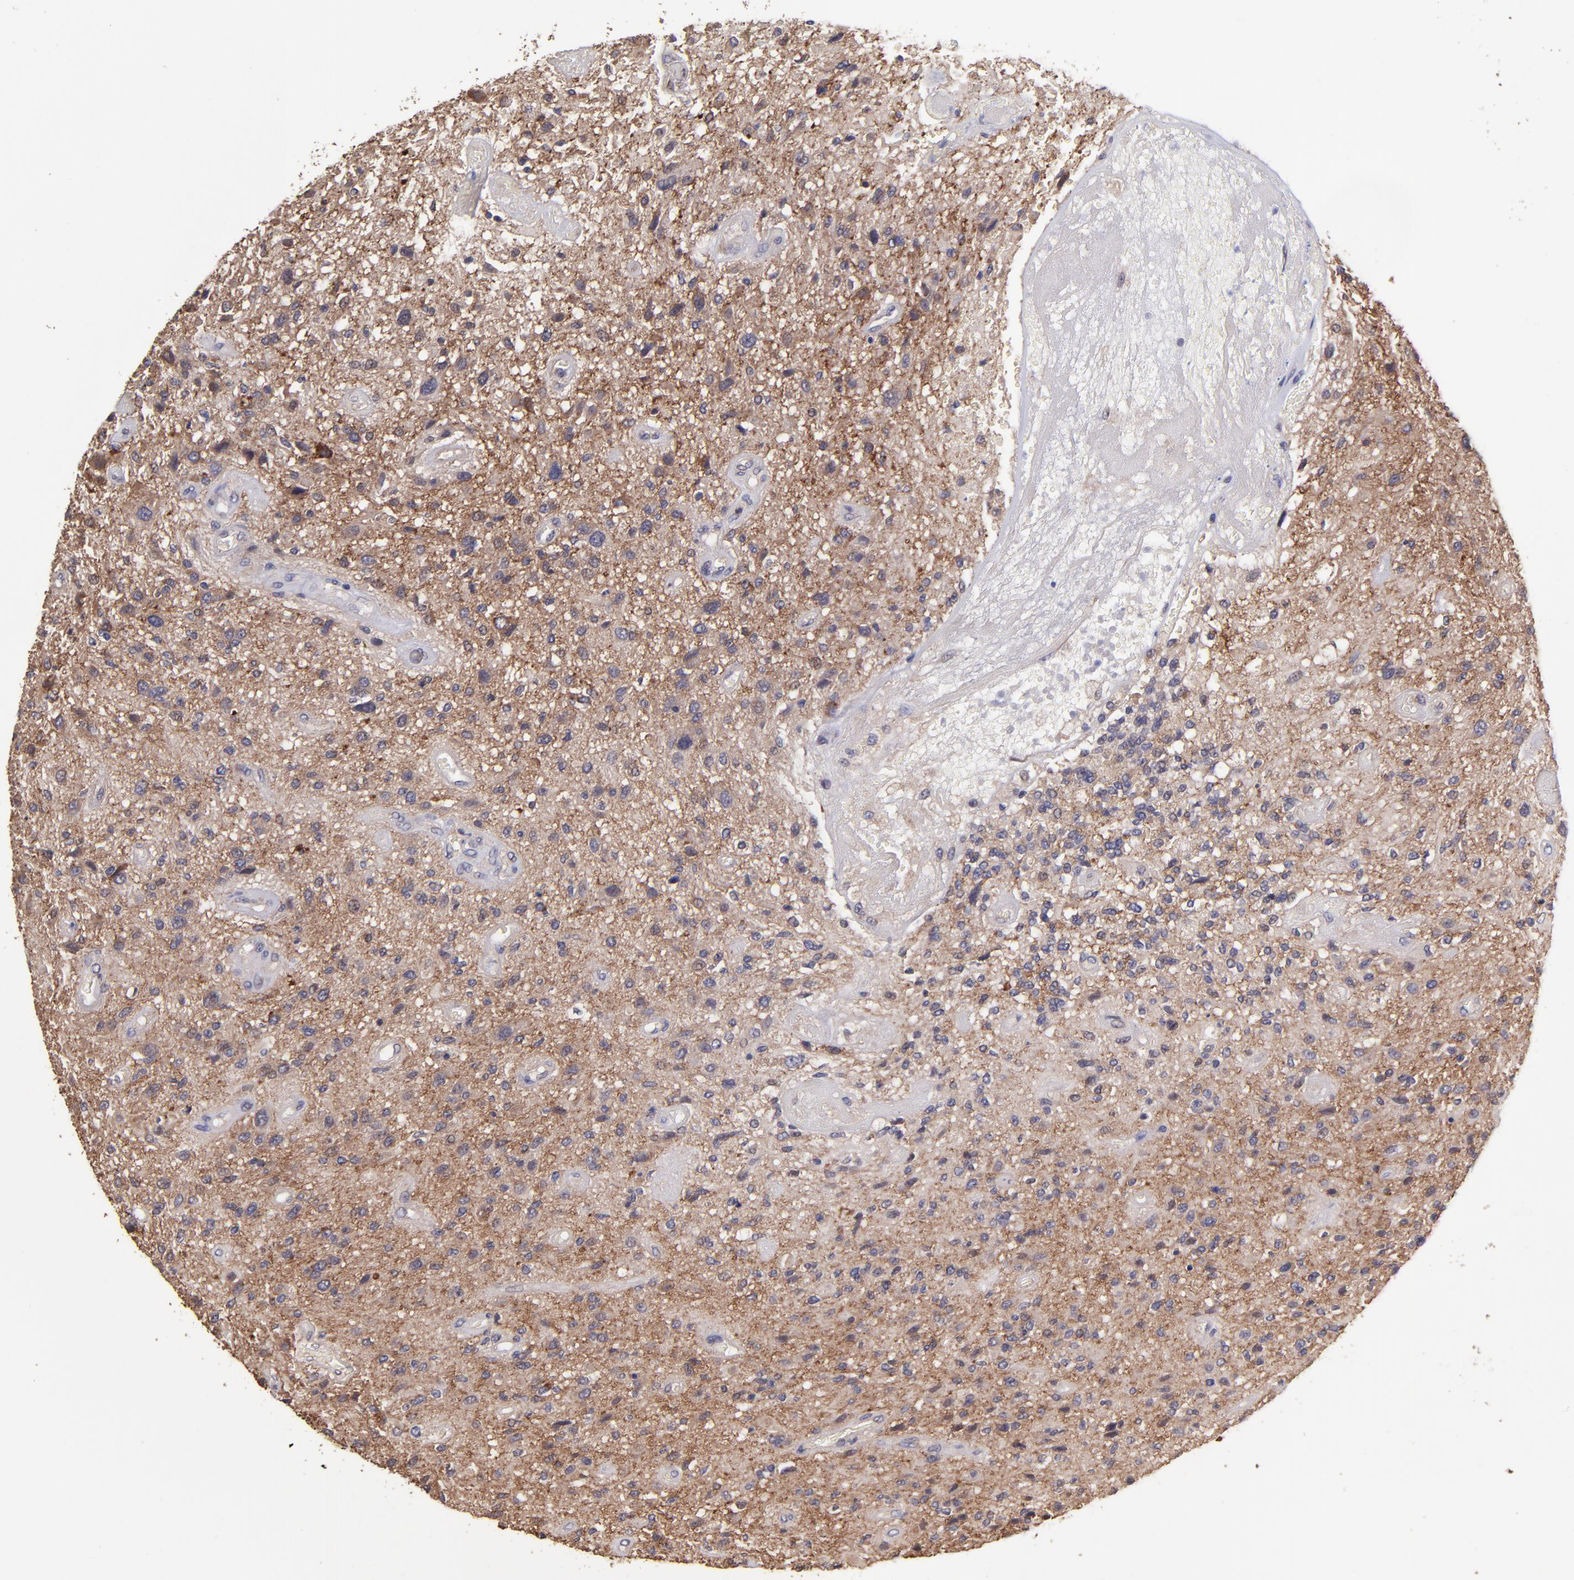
{"staining": {"intensity": "strong", "quantity": ">75%", "location": "cytoplasmic/membranous"}, "tissue": "glioma", "cell_type": "Tumor cells", "image_type": "cancer", "snomed": [{"axis": "morphology", "description": "Normal tissue, NOS"}, {"axis": "morphology", "description": "Glioma, malignant, High grade"}, {"axis": "topography", "description": "Cerebral cortex"}], "caption": "This micrograph demonstrates malignant glioma (high-grade) stained with immunohistochemistry to label a protein in brown. The cytoplasmic/membranous of tumor cells show strong positivity for the protein. Nuclei are counter-stained blue.", "gene": "NSF", "patient": {"sex": "male", "age": 75}}